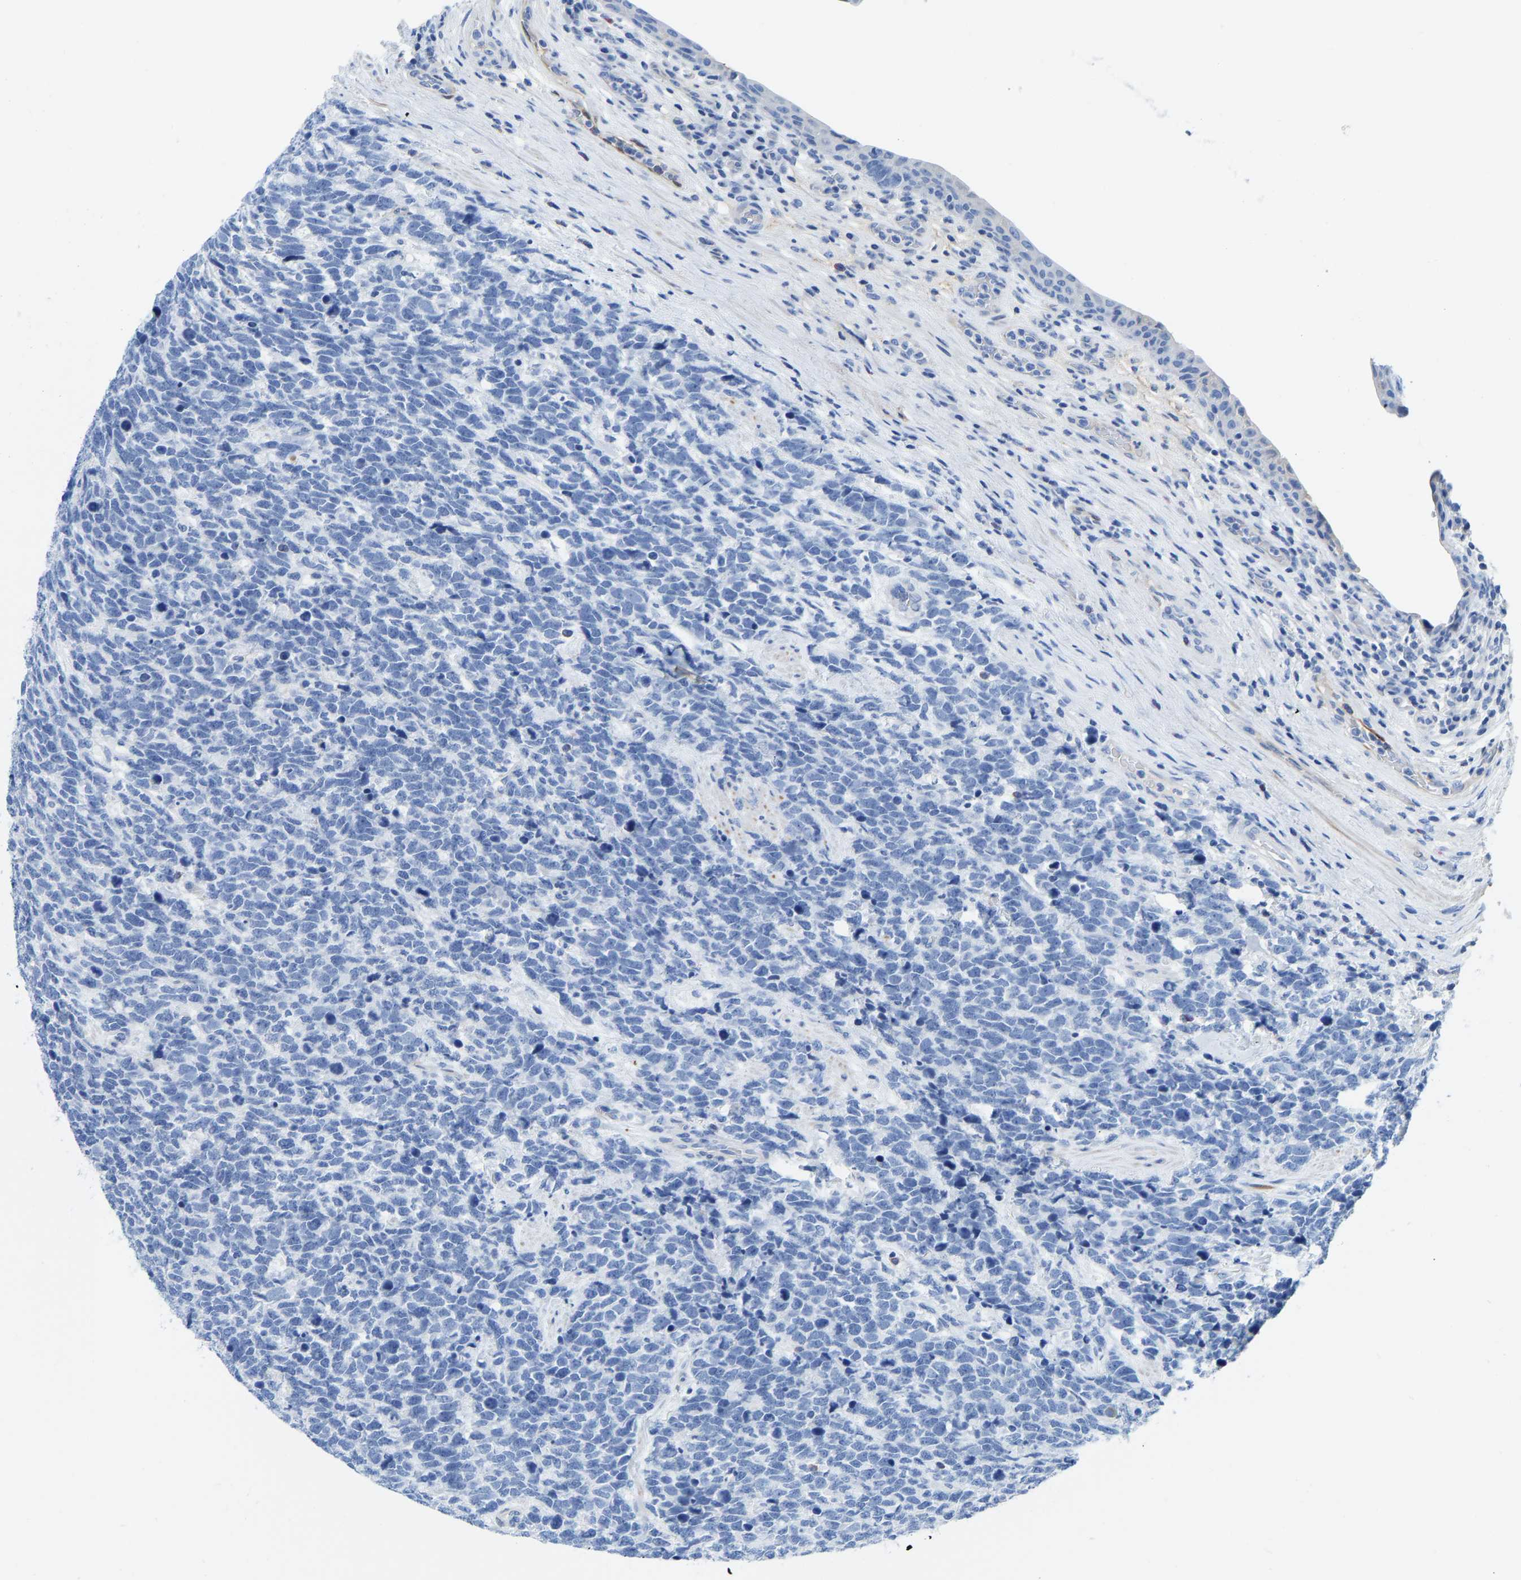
{"staining": {"intensity": "negative", "quantity": "none", "location": "none"}, "tissue": "urothelial cancer", "cell_type": "Tumor cells", "image_type": "cancer", "snomed": [{"axis": "morphology", "description": "Urothelial carcinoma, High grade"}, {"axis": "topography", "description": "Urinary bladder"}], "caption": "Photomicrograph shows no protein staining in tumor cells of urothelial cancer tissue.", "gene": "NKAIN3", "patient": {"sex": "female", "age": 82}}